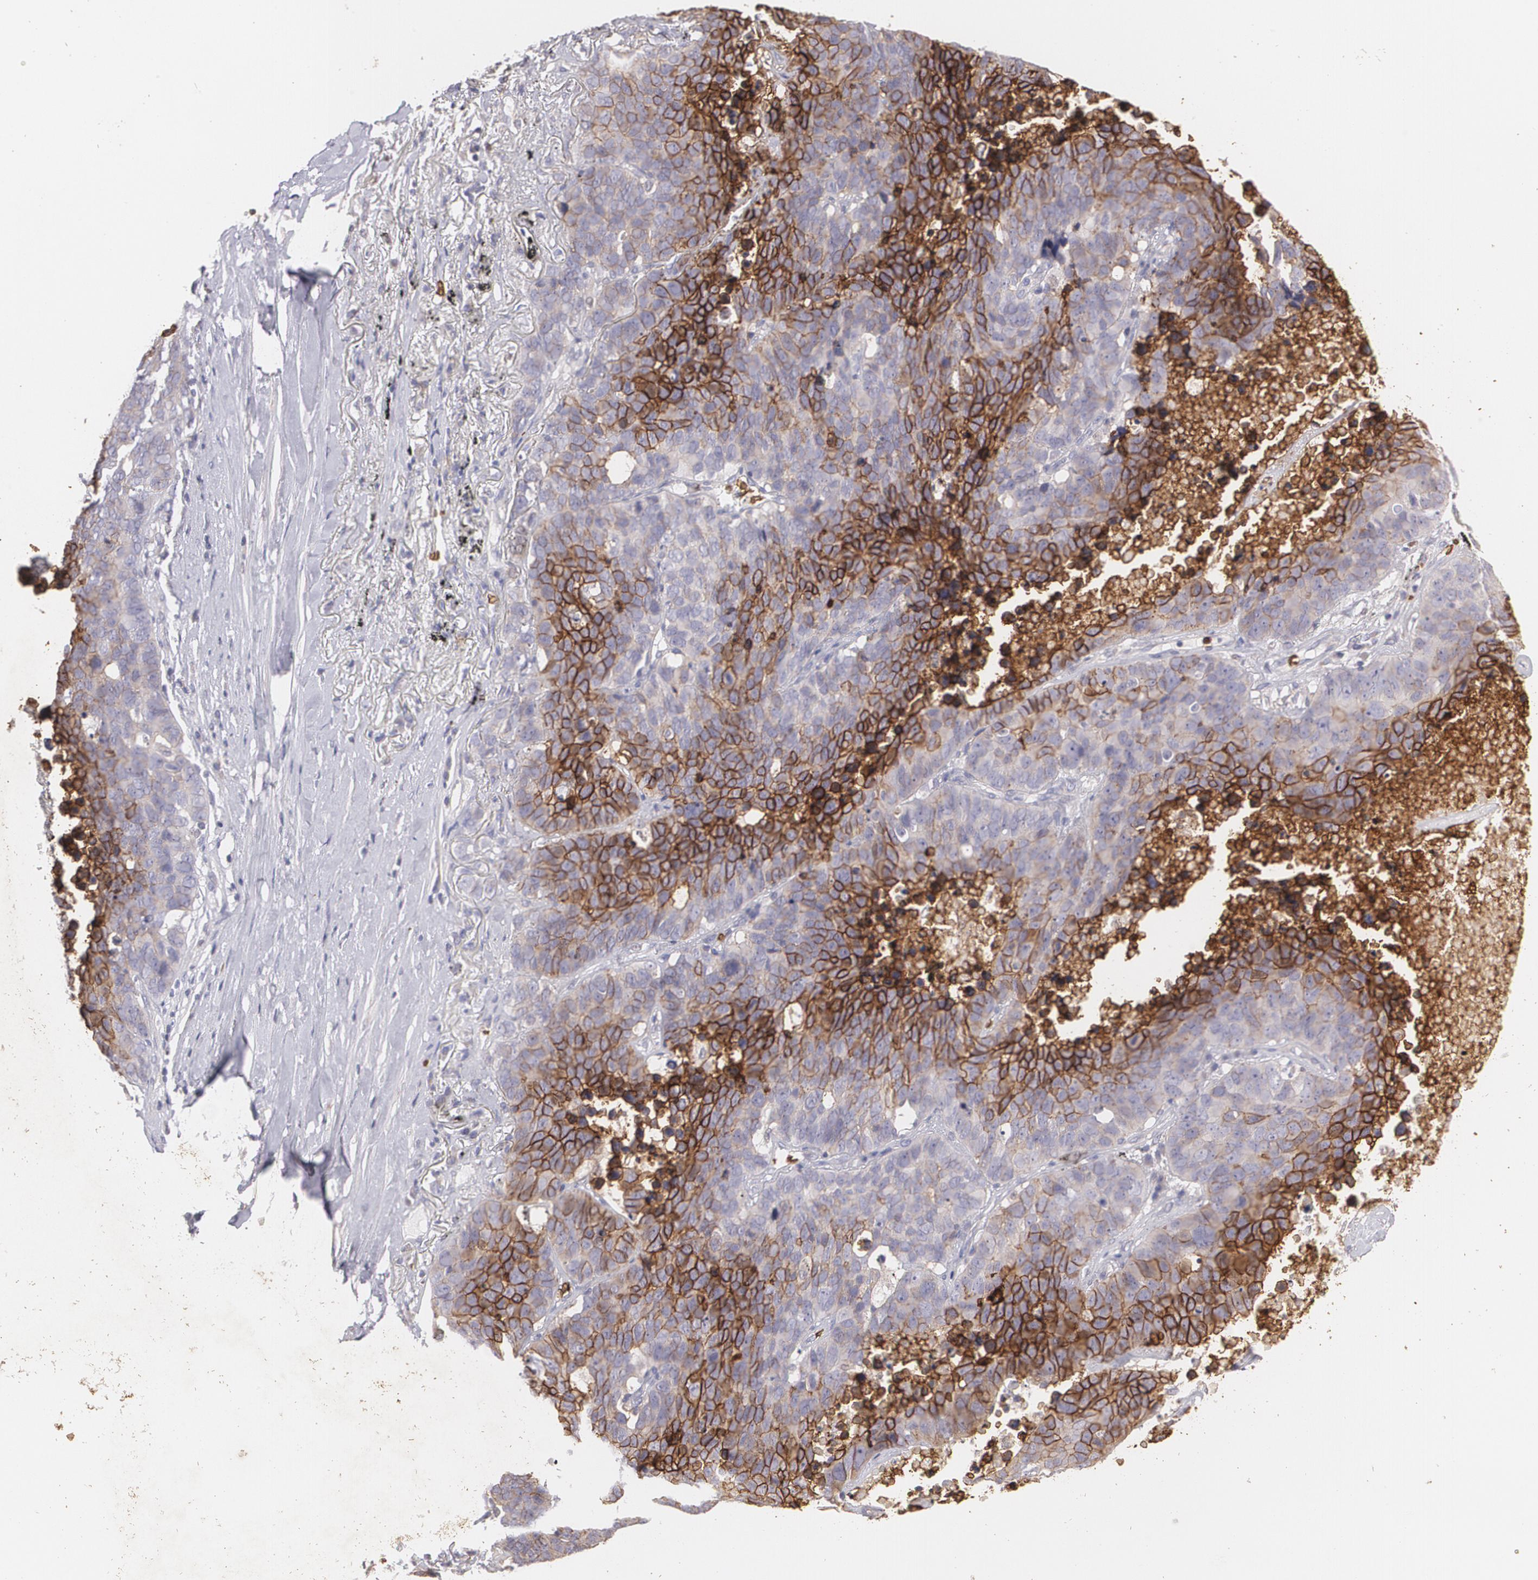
{"staining": {"intensity": "strong", "quantity": ">75%", "location": "cytoplasmic/membranous"}, "tissue": "lung cancer", "cell_type": "Tumor cells", "image_type": "cancer", "snomed": [{"axis": "morphology", "description": "Carcinoid, malignant, NOS"}, {"axis": "topography", "description": "Lung"}], "caption": "Brown immunohistochemical staining in human lung cancer displays strong cytoplasmic/membranous expression in approximately >75% of tumor cells. The staining was performed using DAB to visualize the protein expression in brown, while the nuclei were stained in blue with hematoxylin (Magnification: 20x).", "gene": "SLC2A1", "patient": {"sex": "male", "age": 60}}